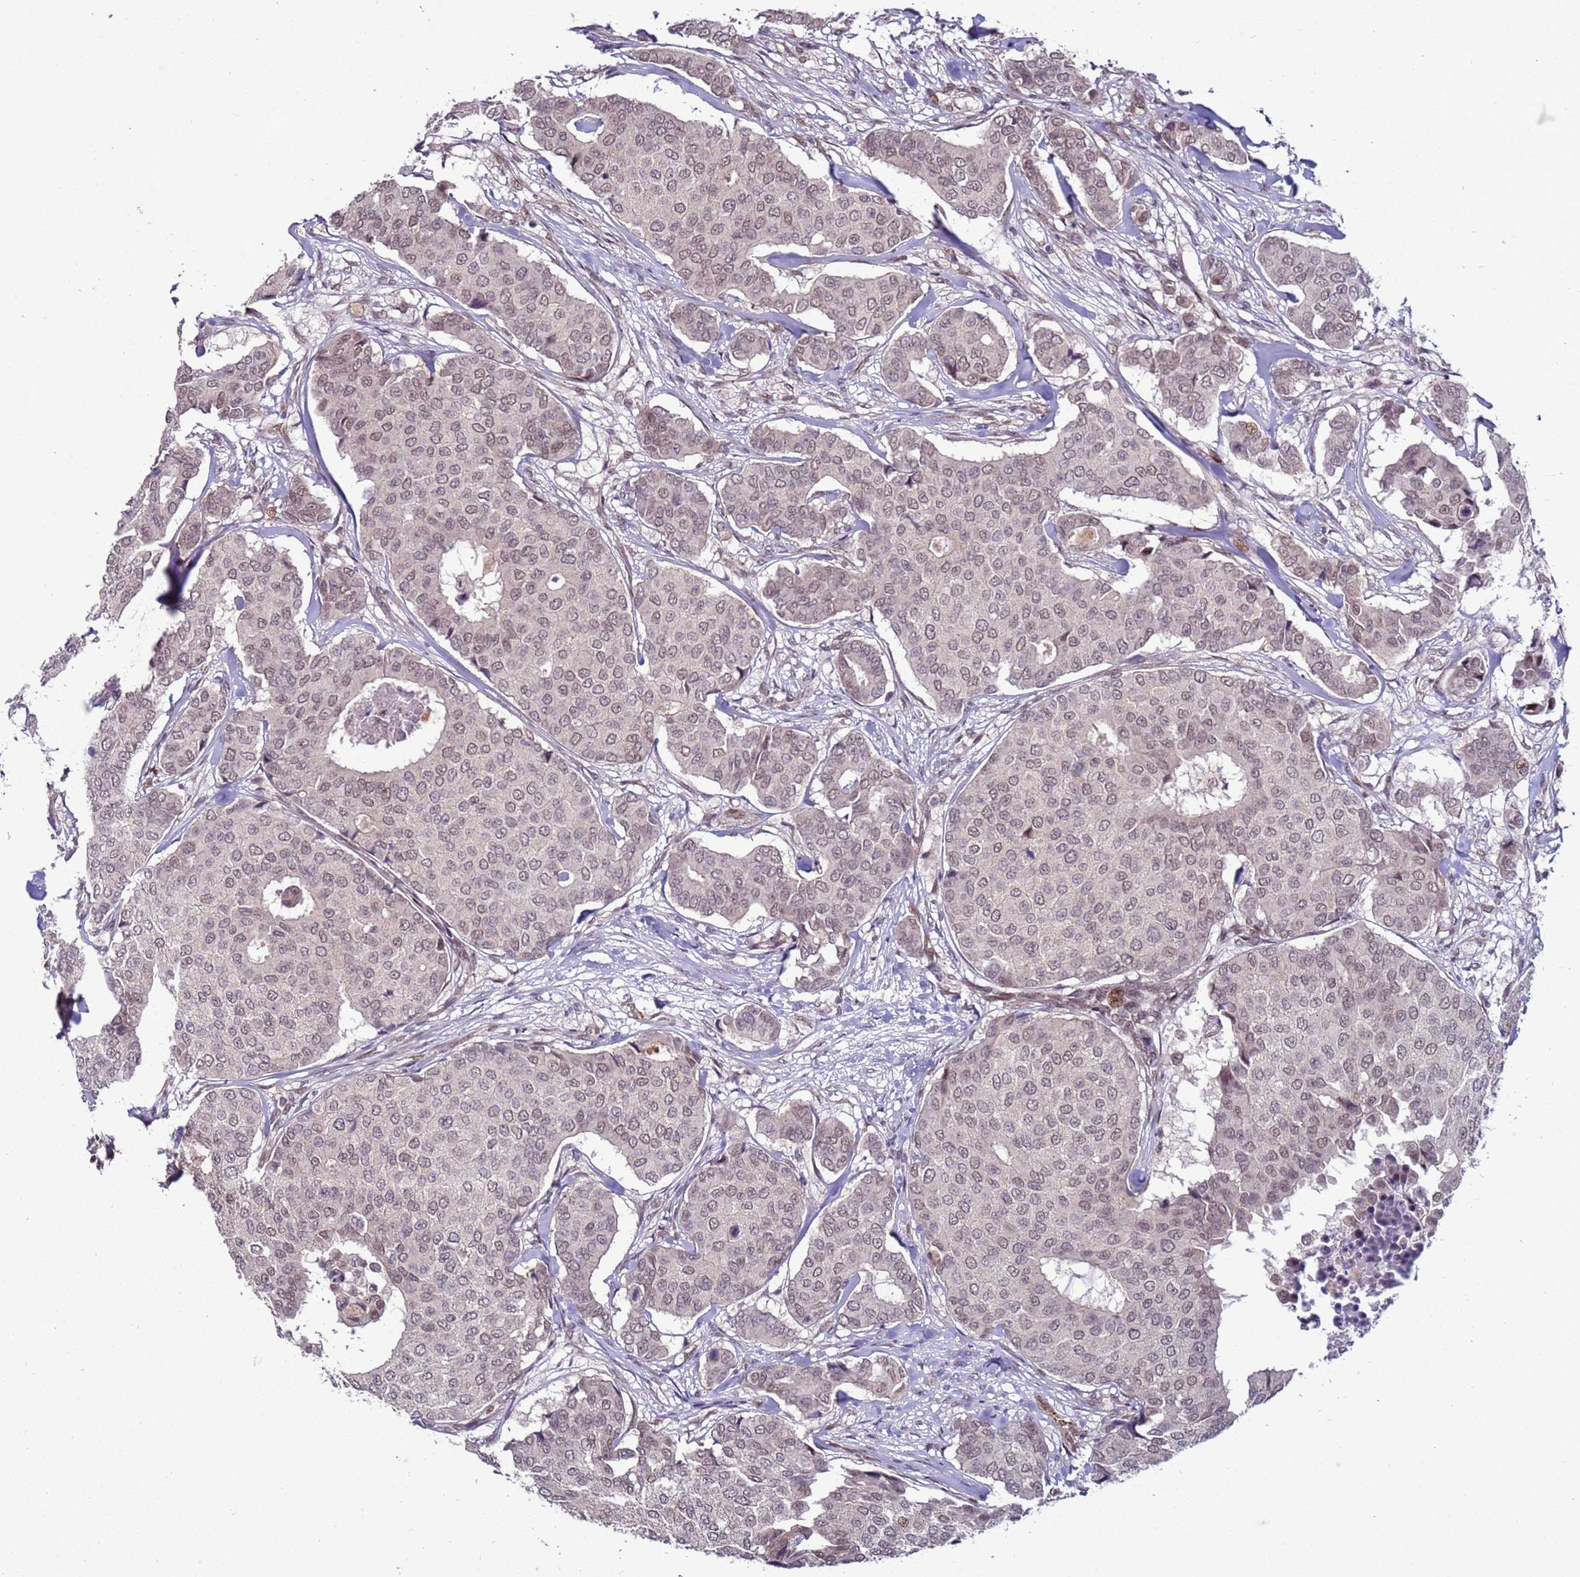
{"staining": {"intensity": "weak", "quantity": "25%-75%", "location": "nuclear"}, "tissue": "breast cancer", "cell_type": "Tumor cells", "image_type": "cancer", "snomed": [{"axis": "morphology", "description": "Duct carcinoma"}, {"axis": "topography", "description": "Breast"}], "caption": "Intraductal carcinoma (breast) stained for a protein (brown) displays weak nuclear positive staining in about 25%-75% of tumor cells.", "gene": "SHC3", "patient": {"sex": "female", "age": 75}}